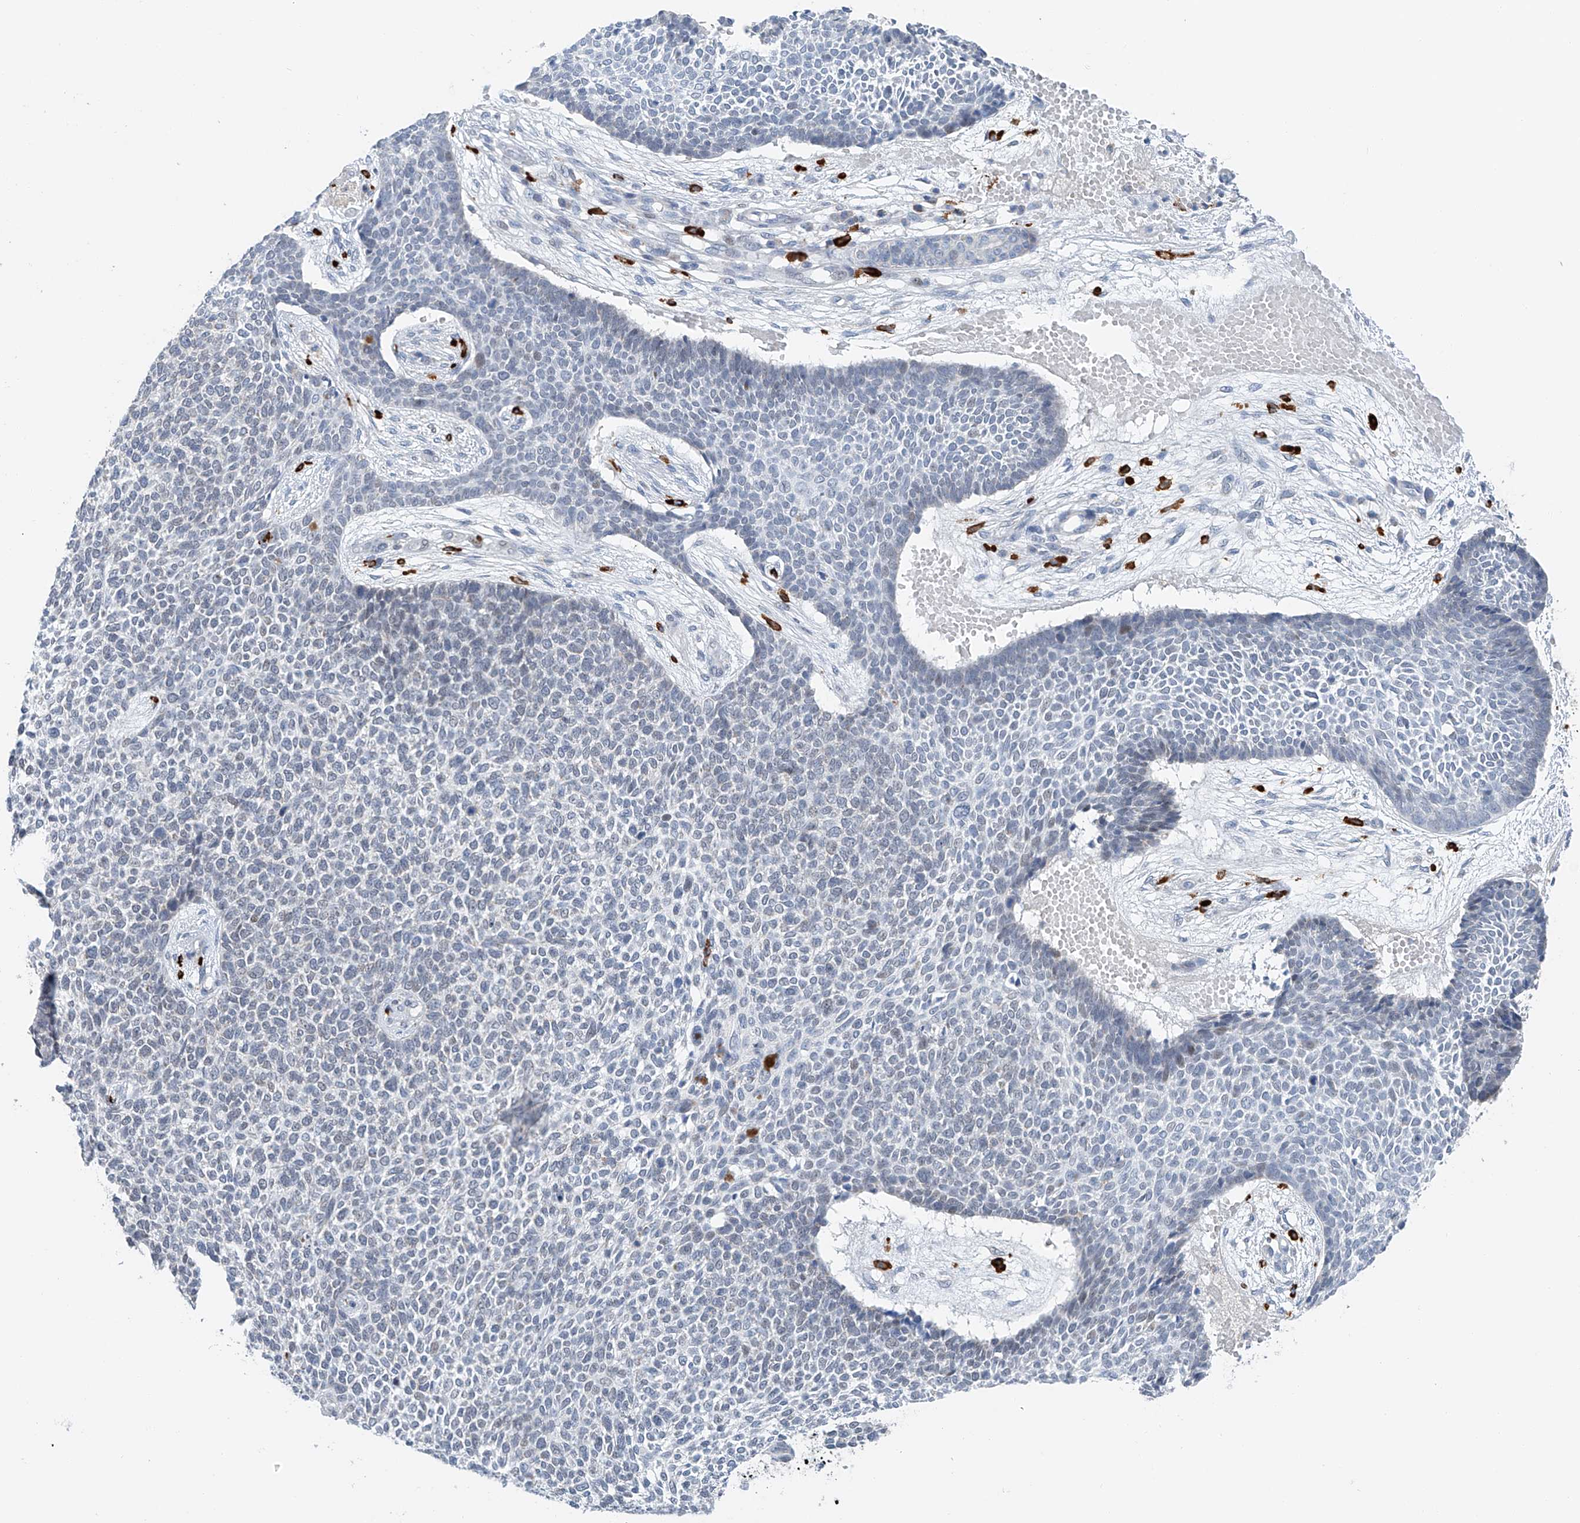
{"staining": {"intensity": "negative", "quantity": "none", "location": "none"}, "tissue": "skin cancer", "cell_type": "Tumor cells", "image_type": "cancer", "snomed": [{"axis": "morphology", "description": "Basal cell carcinoma"}, {"axis": "topography", "description": "Skin"}], "caption": "Tumor cells show no significant protein expression in skin cancer.", "gene": "KLF15", "patient": {"sex": "female", "age": 84}}